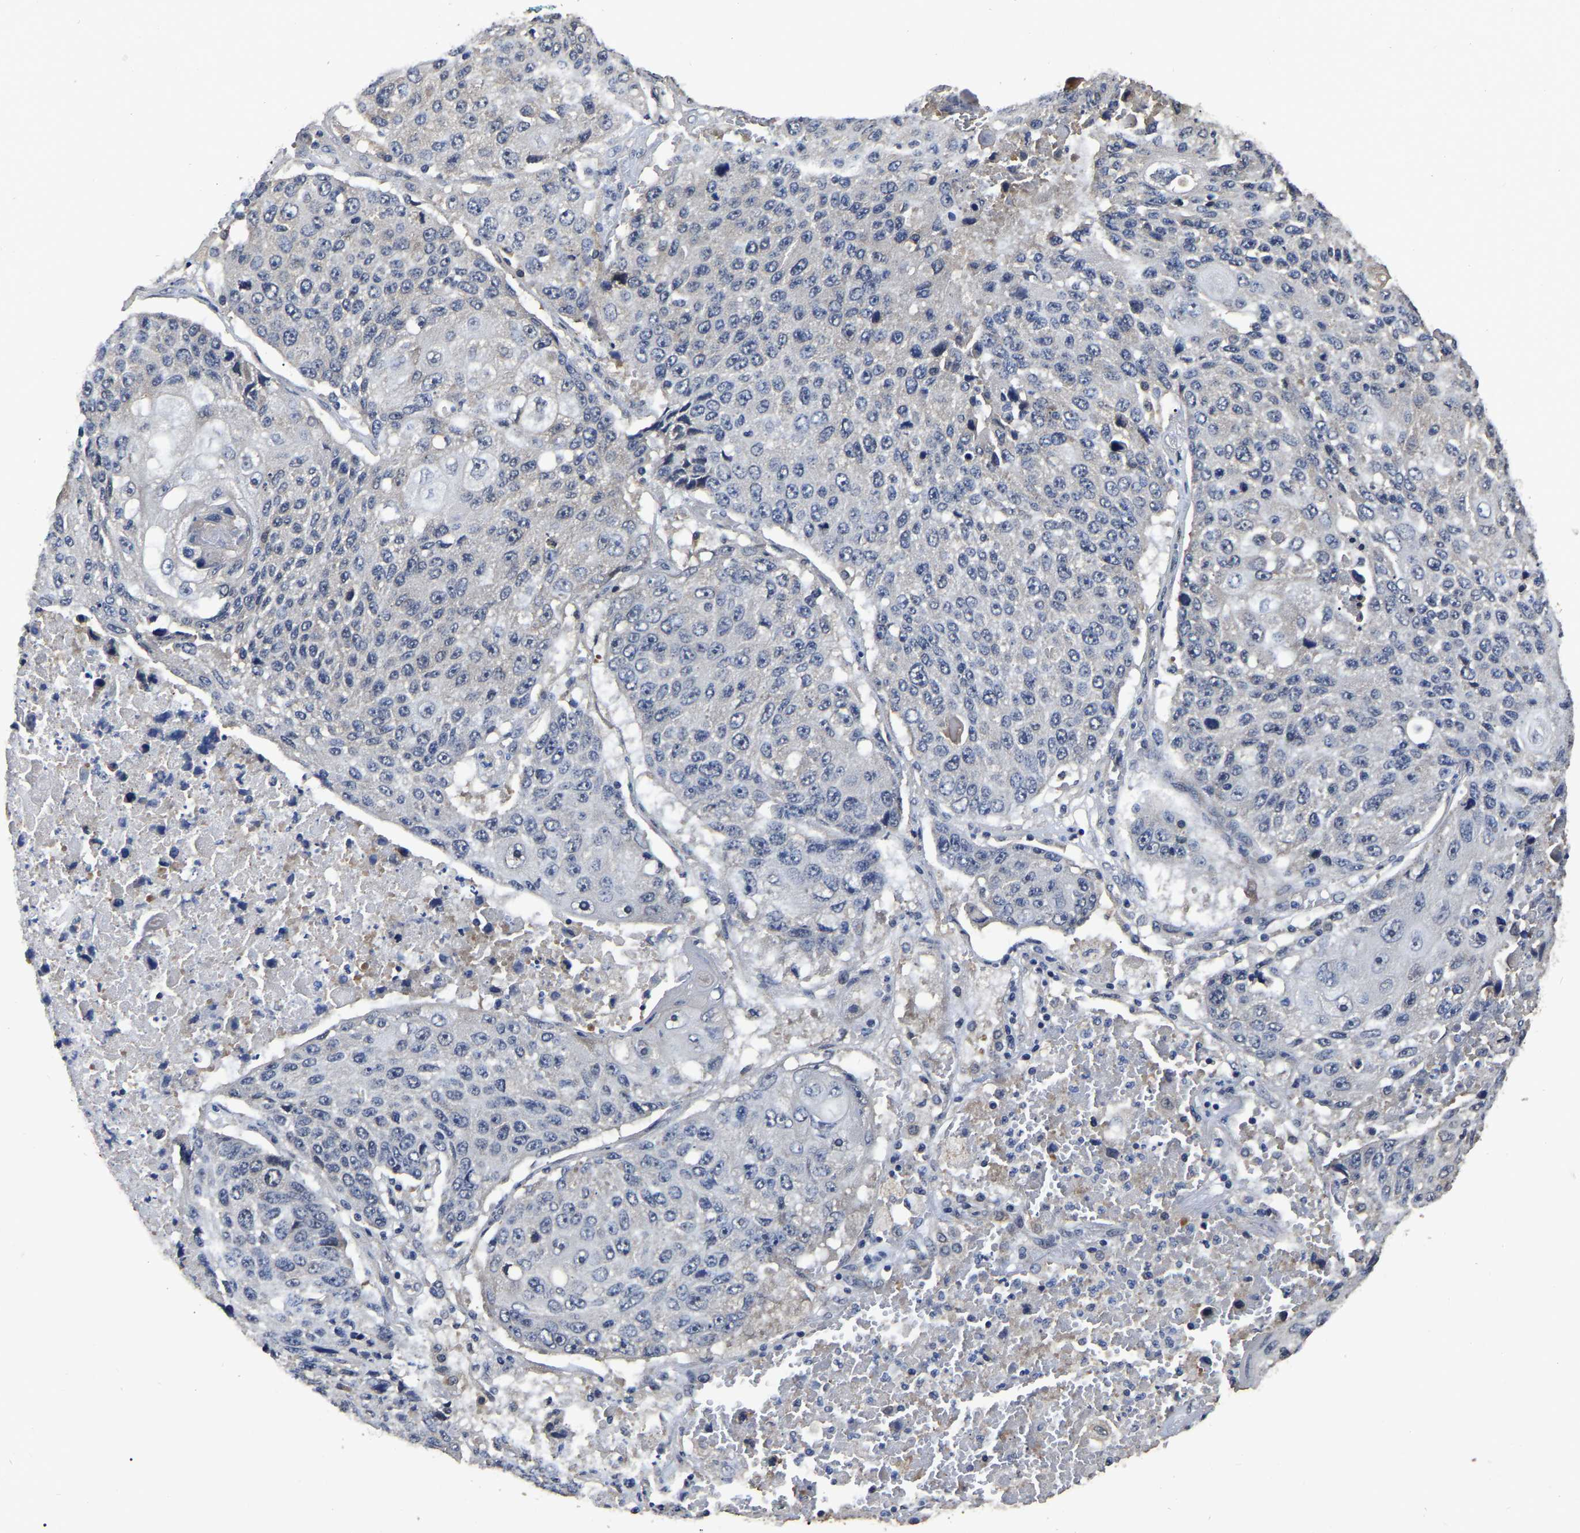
{"staining": {"intensity": "negative", "quantity": "none", "location": "none"}, "tissue": "lung cancer", "cell_type": "Tumor cells", "image_type": "cancer", "snomed": [{"axis": "morphology", "description": "Squamous cell carcinoma, NOS"}, {"axis": "topography", "description": "Lung"}], "caption": "Photomicrograph shows no significant protein positivity in tumor cells of lung cancer.", "gene": "STK32C", "patient": {"sex": "male", "age": 61}}